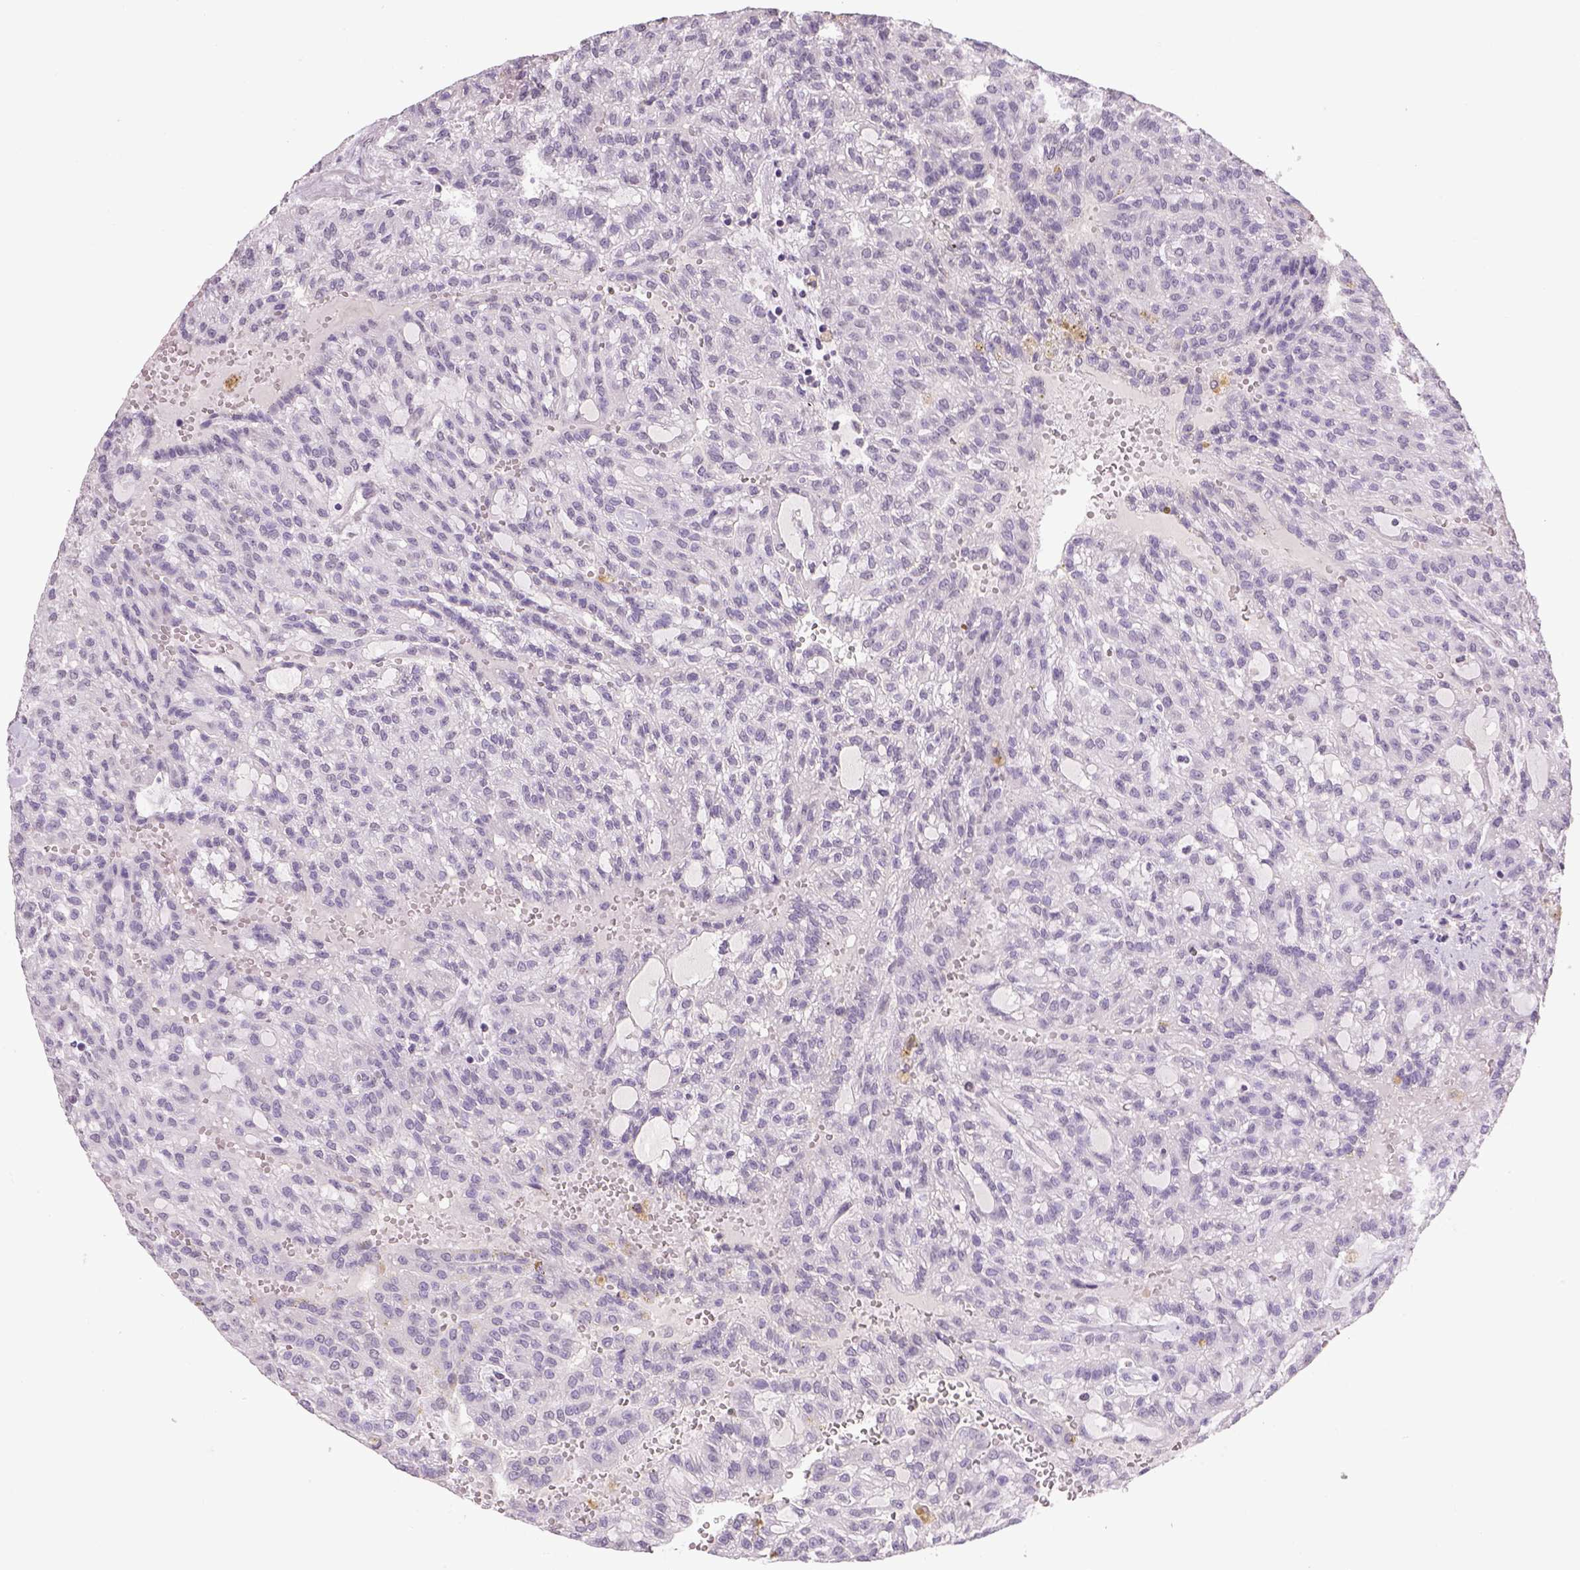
{"staining": {"intensity": "negative", "quantity": "none", "location": "none"}, "tissue": "renal cancer", "cell_type": "Tumor cells", "image_type": "cancer", "snomed": [{"axis": "morphology", "description": "Adenocarcinoma, NOS"}, {"axis": "topography", "description": "Kidney"}], "caption": "Tumor cells are negative for protein expression in human adenocarcinoma (renal).", "gene": "PRRT1", "patient": {"sex": "male", "age": 63}}